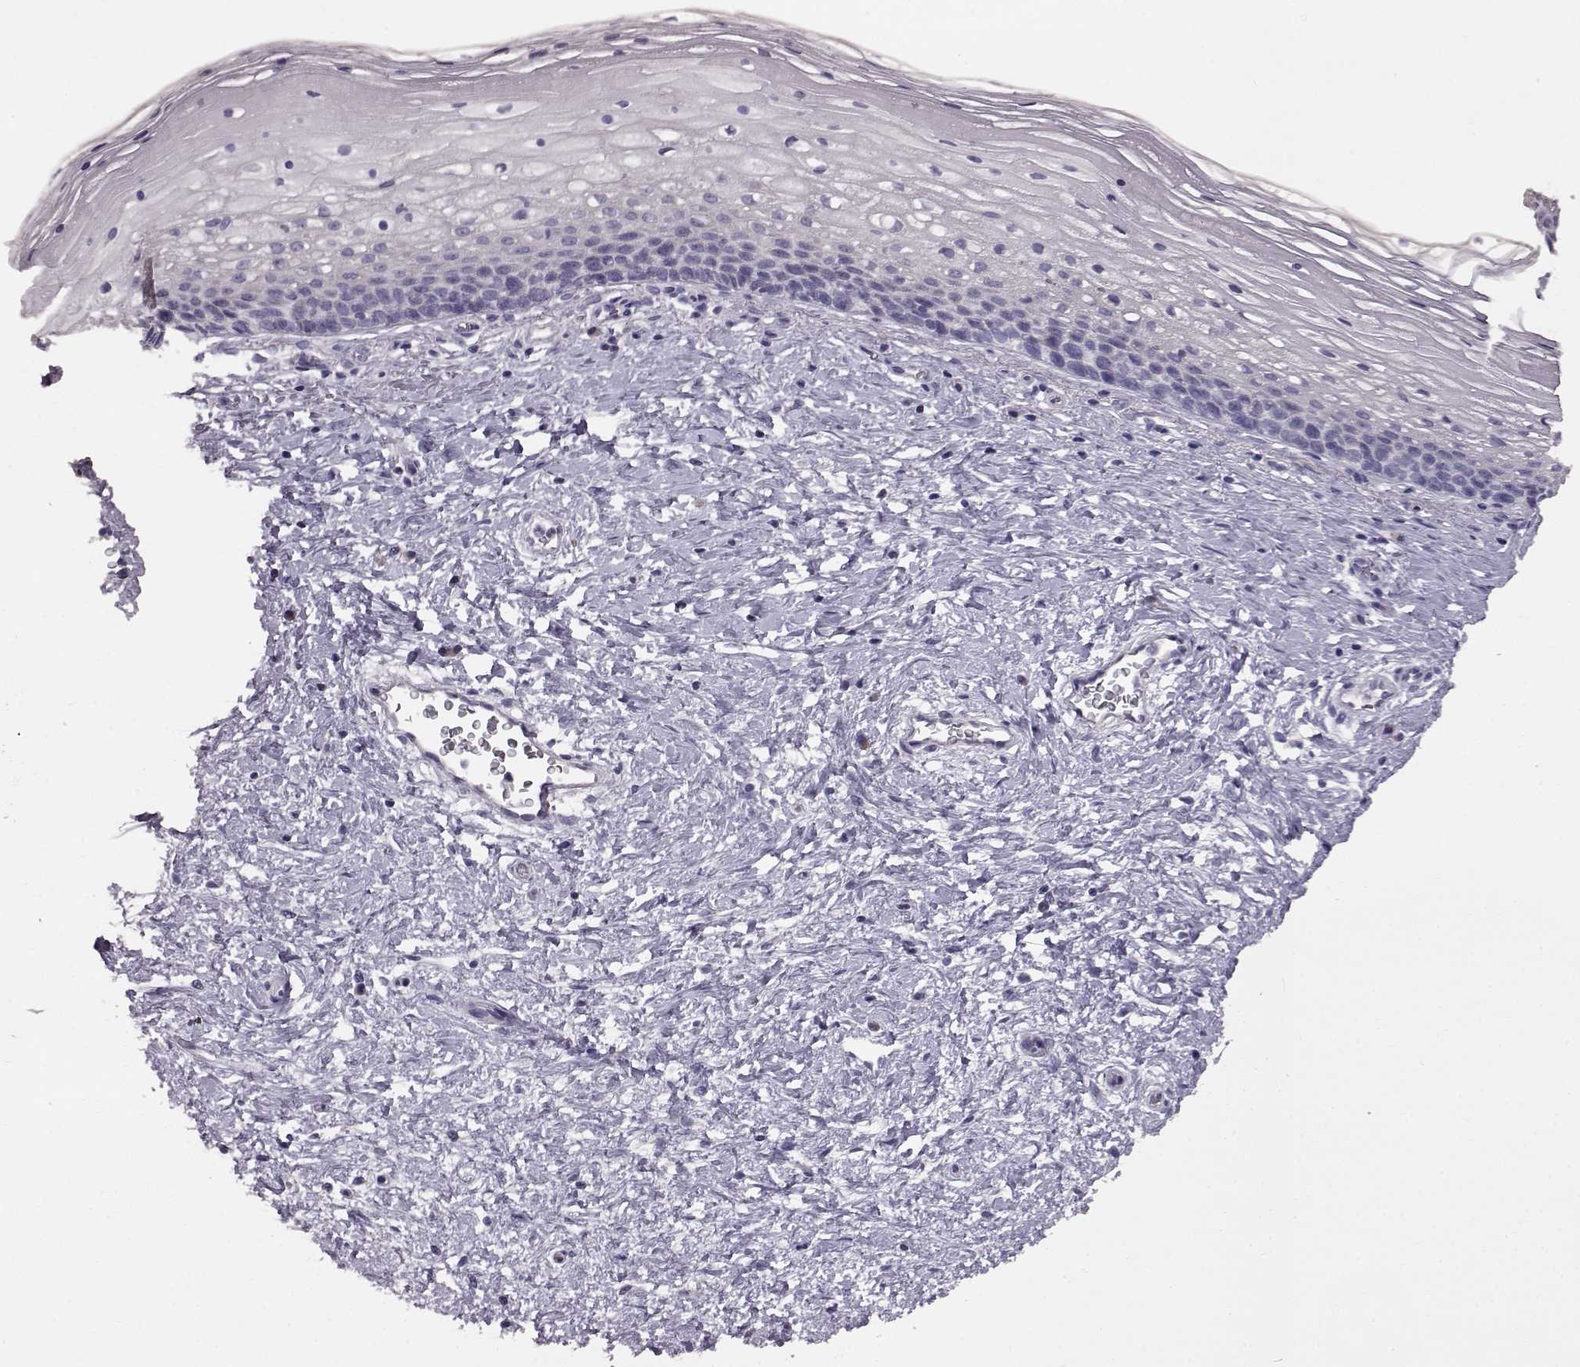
{"staining": {"intensity": "negative", "quantity": "none", "location": "none"}, "tissue": "cervix", "cell_type": "Glandular cells", "image_type": "normal", "snomed": [{"axis": "morphology", "description": "Normal tissue, NOS"}, {"axis": "topography", "description": "Cervix"}], "caption": "Immunohistochemical staining of normal human cervix exhibits no significant positivity in glandular cells. The staining was performed using DAB to visualize the protein expression in brown, while the nuclei were stained in blue with hematoxylin (Magnification: 20x).", "gene": "ADGRG2", "patient": {"sex": "female", "age": 34}}